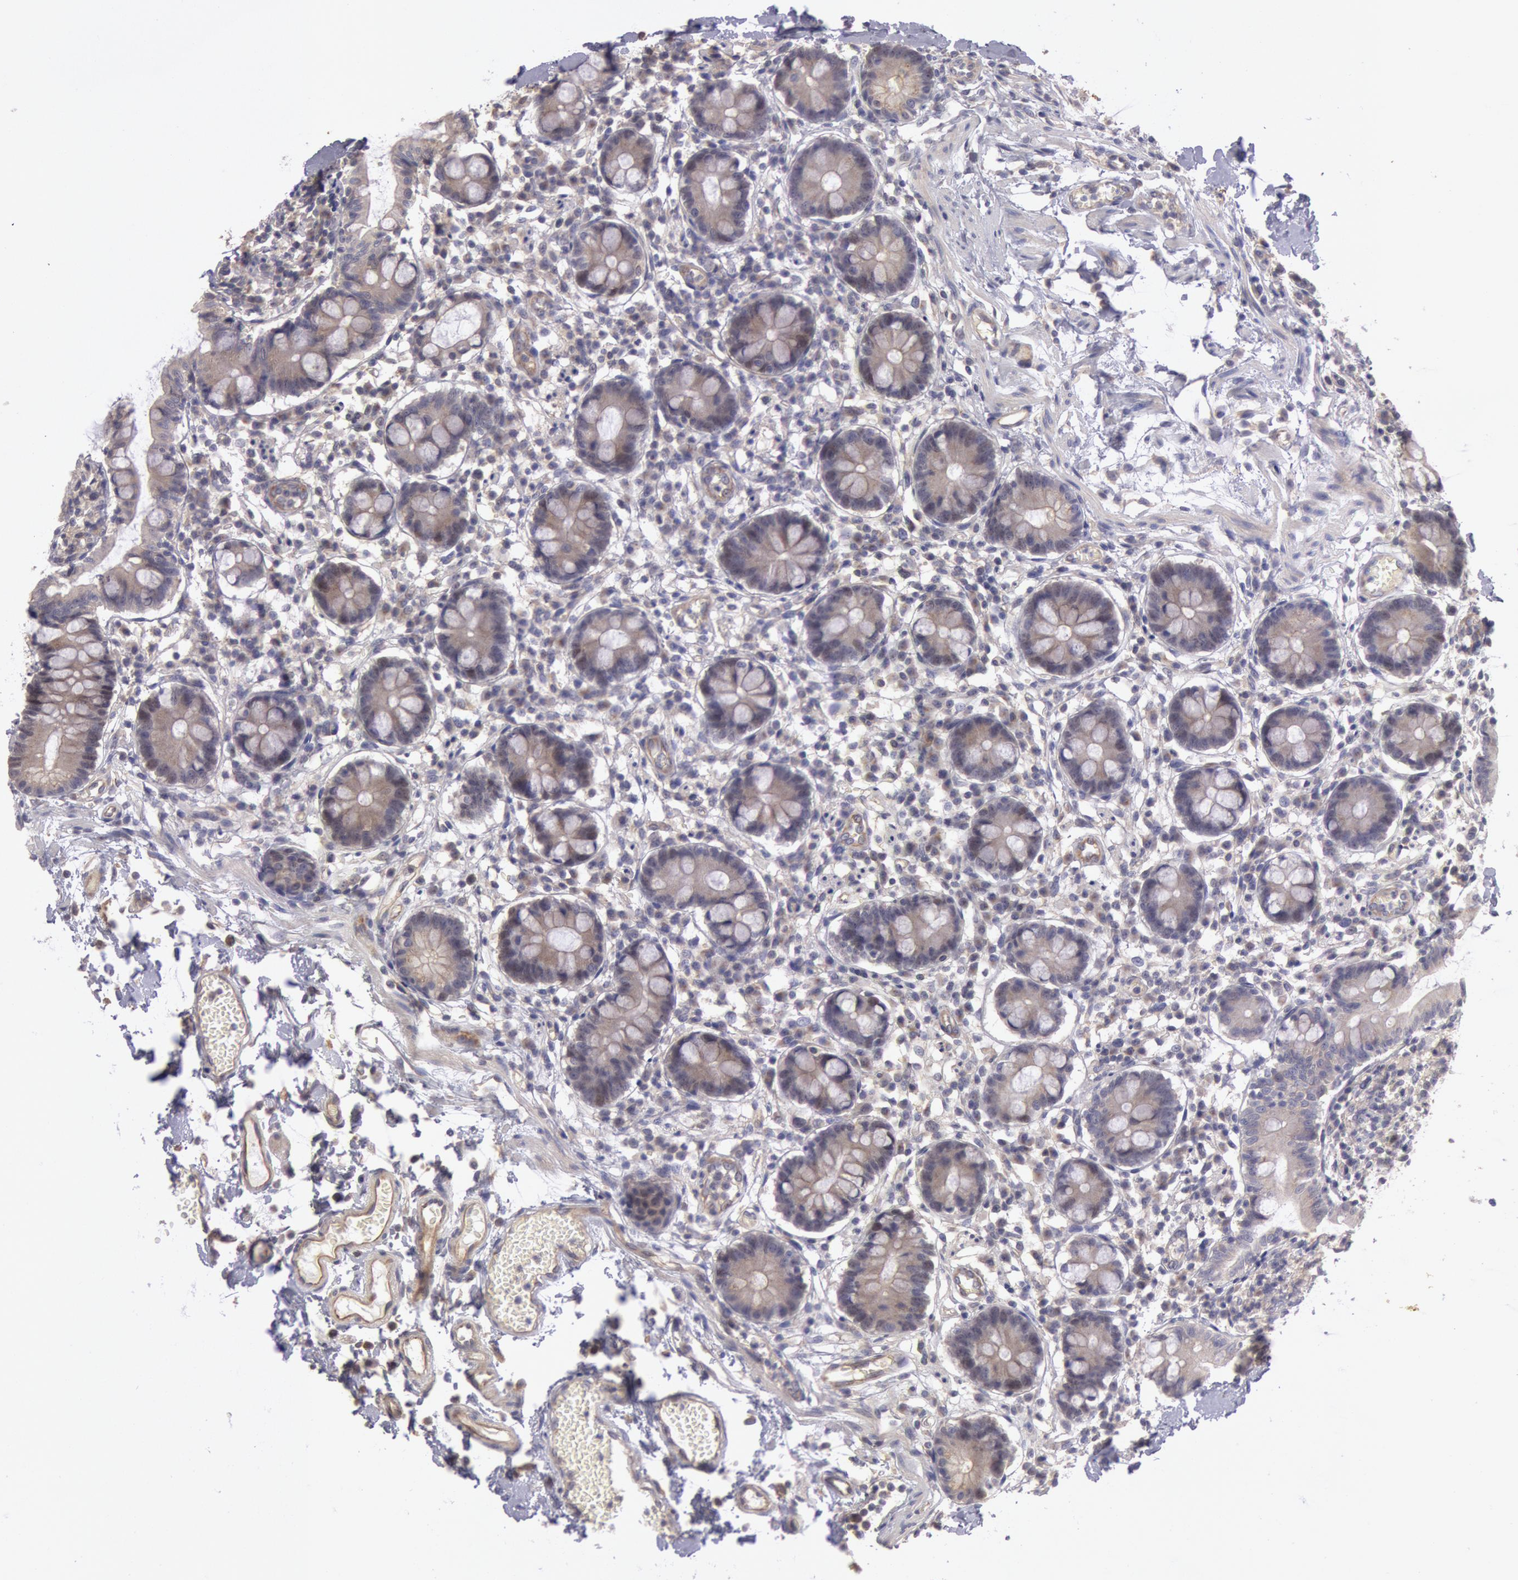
{"staining": {"intensity": "negative", "quantity": "none", "location": "none"}, "tissue": "small intestine", "cell_type": "Glandular cells", "image_type": "normal", "snomed": [{"axis": "morphology", "description": "Normal tissue, NOS"}, {"axis": "topography", "description": "Small intestine"}], "caption": "Glandular cells show no significant expression in benign small intestine. (Stains: DAB immunohistochemistry (IHC) with hematoxylin counter stain, Microscopy: brightfield microscopy at high magnification).", "gene": "AMOTL1", "patient": {"sex": "female", "age": 61}}